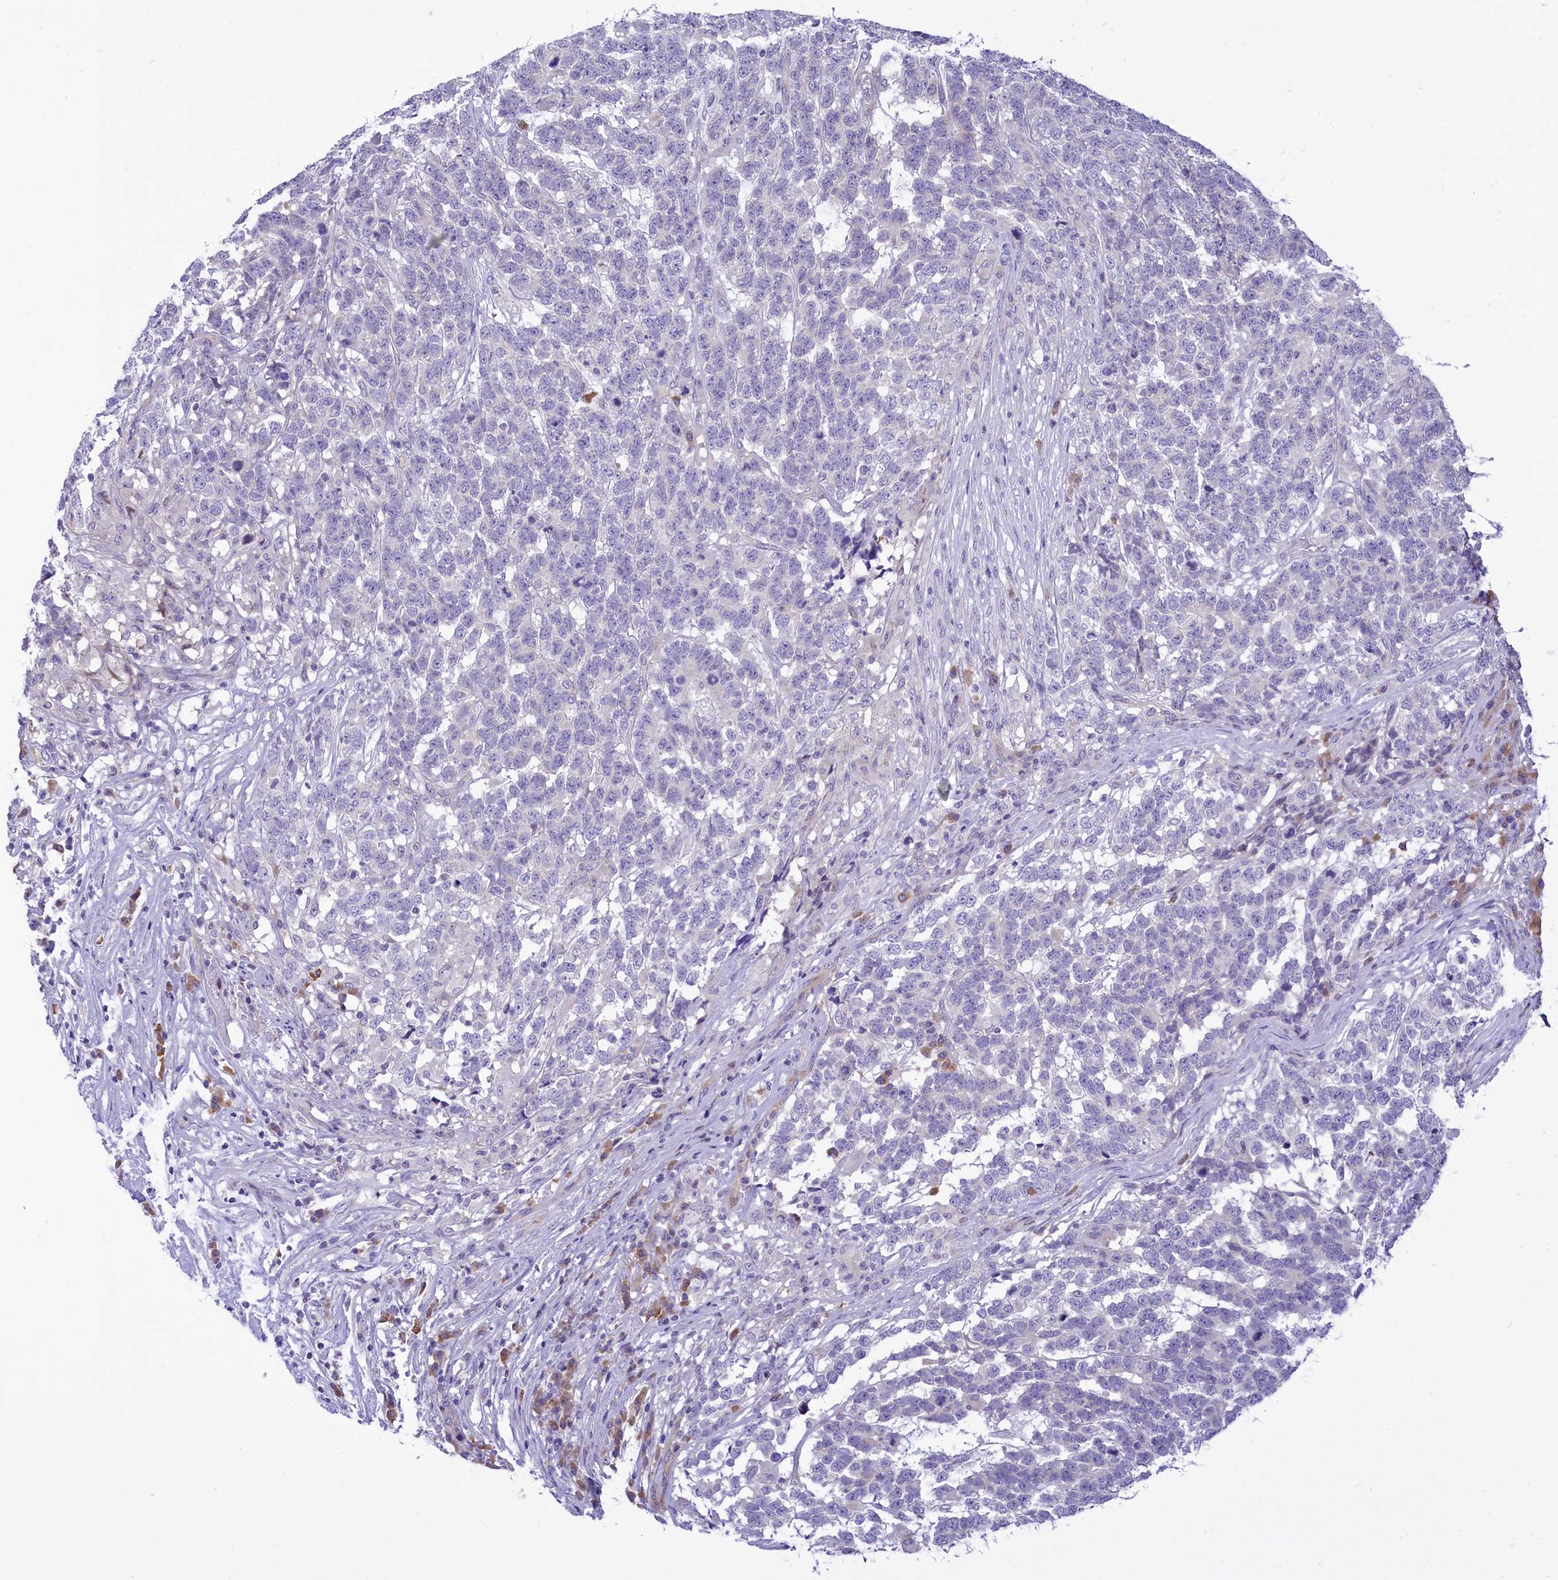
{"staining": {"intensity": "negative", "quantity": "none", "location": "none"}, "tissue": "testis cancer", "cell_type": "Tumor cells", "image_type": "cancer", "snomed": [{"axis": "morphology", "description": "Carcinoma, Embryonal, NOS"}, {"axis": "topography", "description": "Testis"}], "caption": "The micrograph reveals no significant expression in tumor cells of testis cancer (embryonal carcinoma). (DAB (3,3'-diaminobenzidine) IHC visualized using brightfield microscopy, high magnification).", "gene": "DCAF16", "patient": {"sex": "male", "age": 26}}